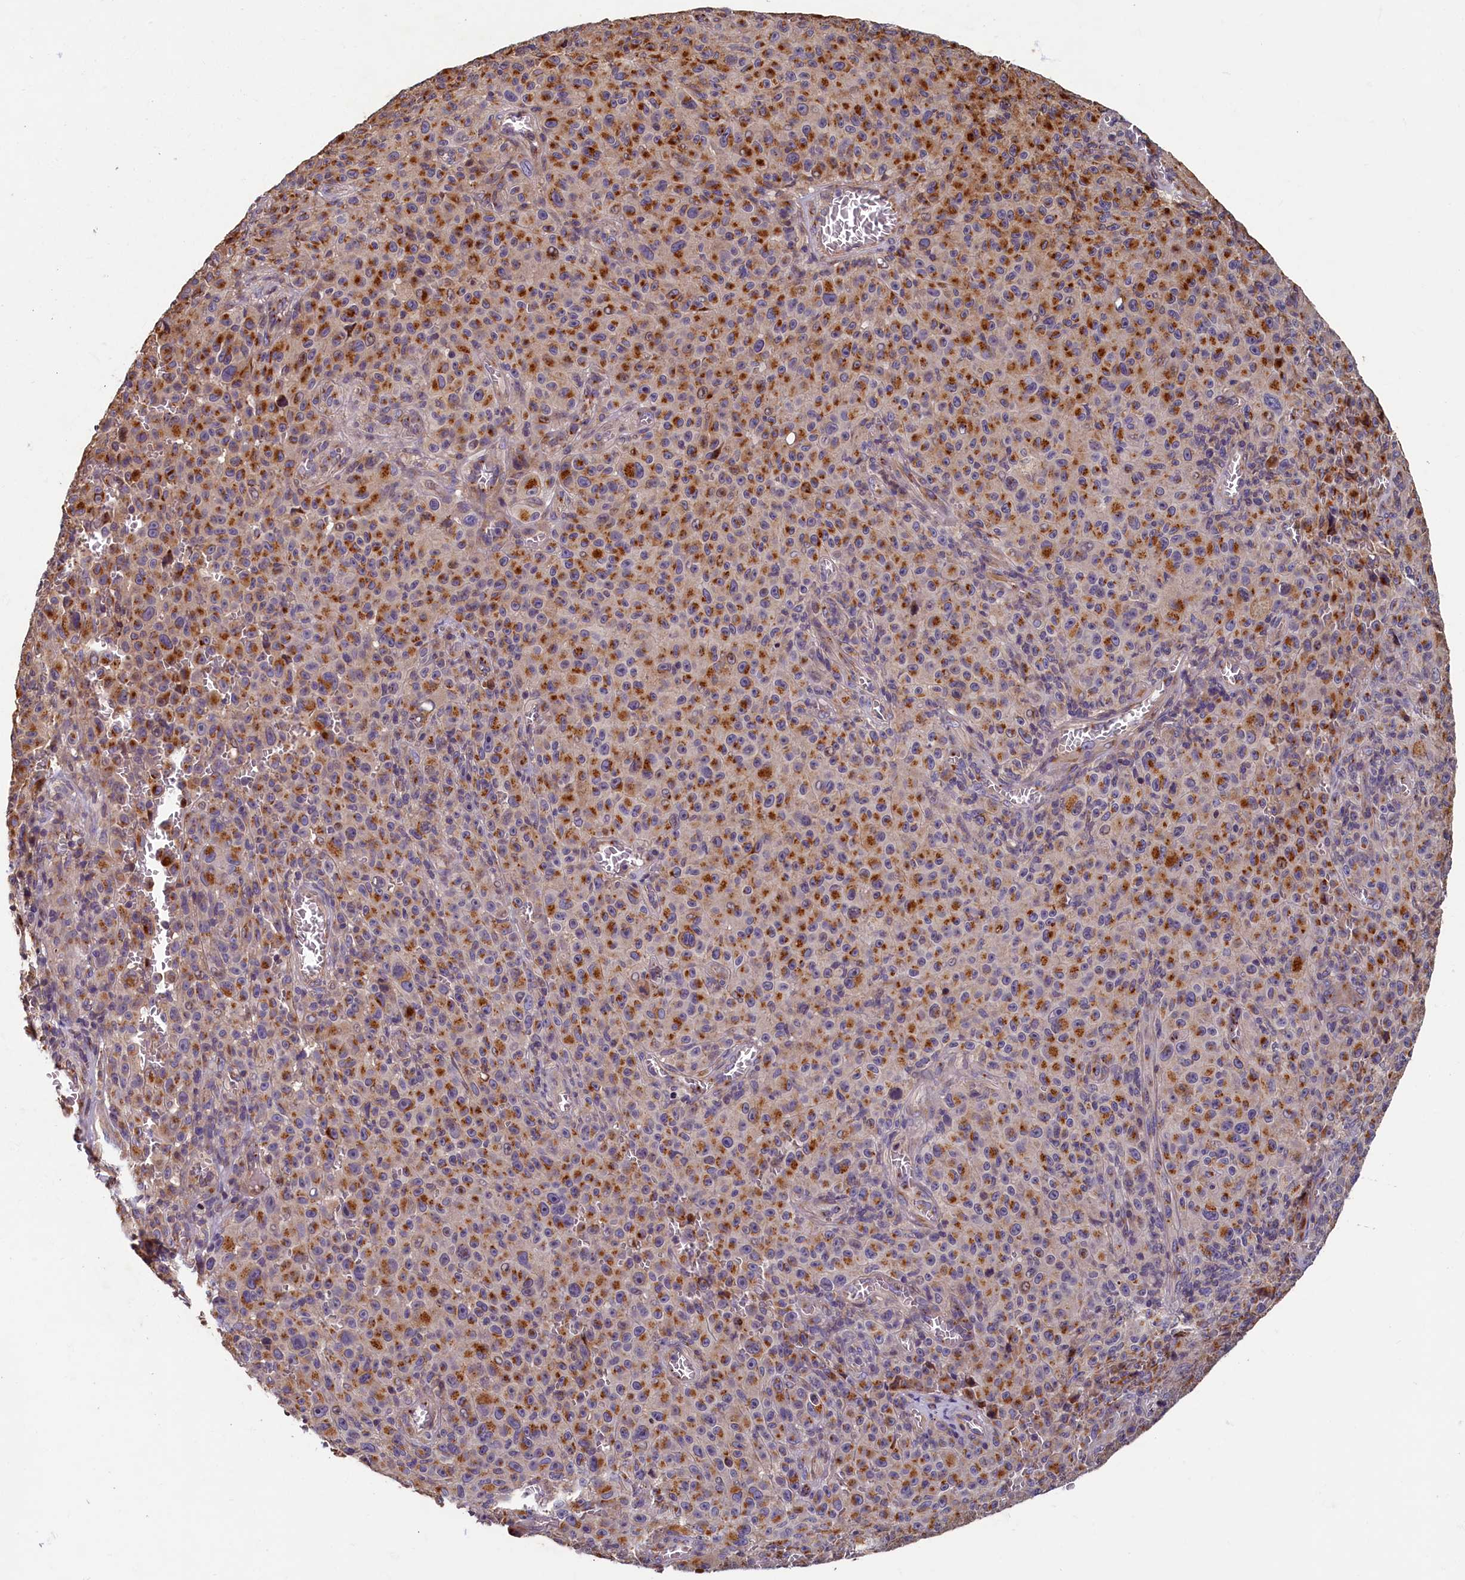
{"staining": {"intensity": "strong", "quantity": ">75%", "location": "cytoplasmic/membranous"}, "tissue": "melanoma", "cell_type": "Tumor cells", "image_type": "cancer", "snomed": [{"axis": "morphology", "description": "Malignant melanoma, NOS"}, {"axis": "topography", "description": "Skin"}], "caption": "A histopathology image of malignant melanoma stained for a protein shows strong cytoplasmic/membranous brown staining in tumor cells.", "gene": "TMEM181", "patient": {"sex": "female", "age": 82}}